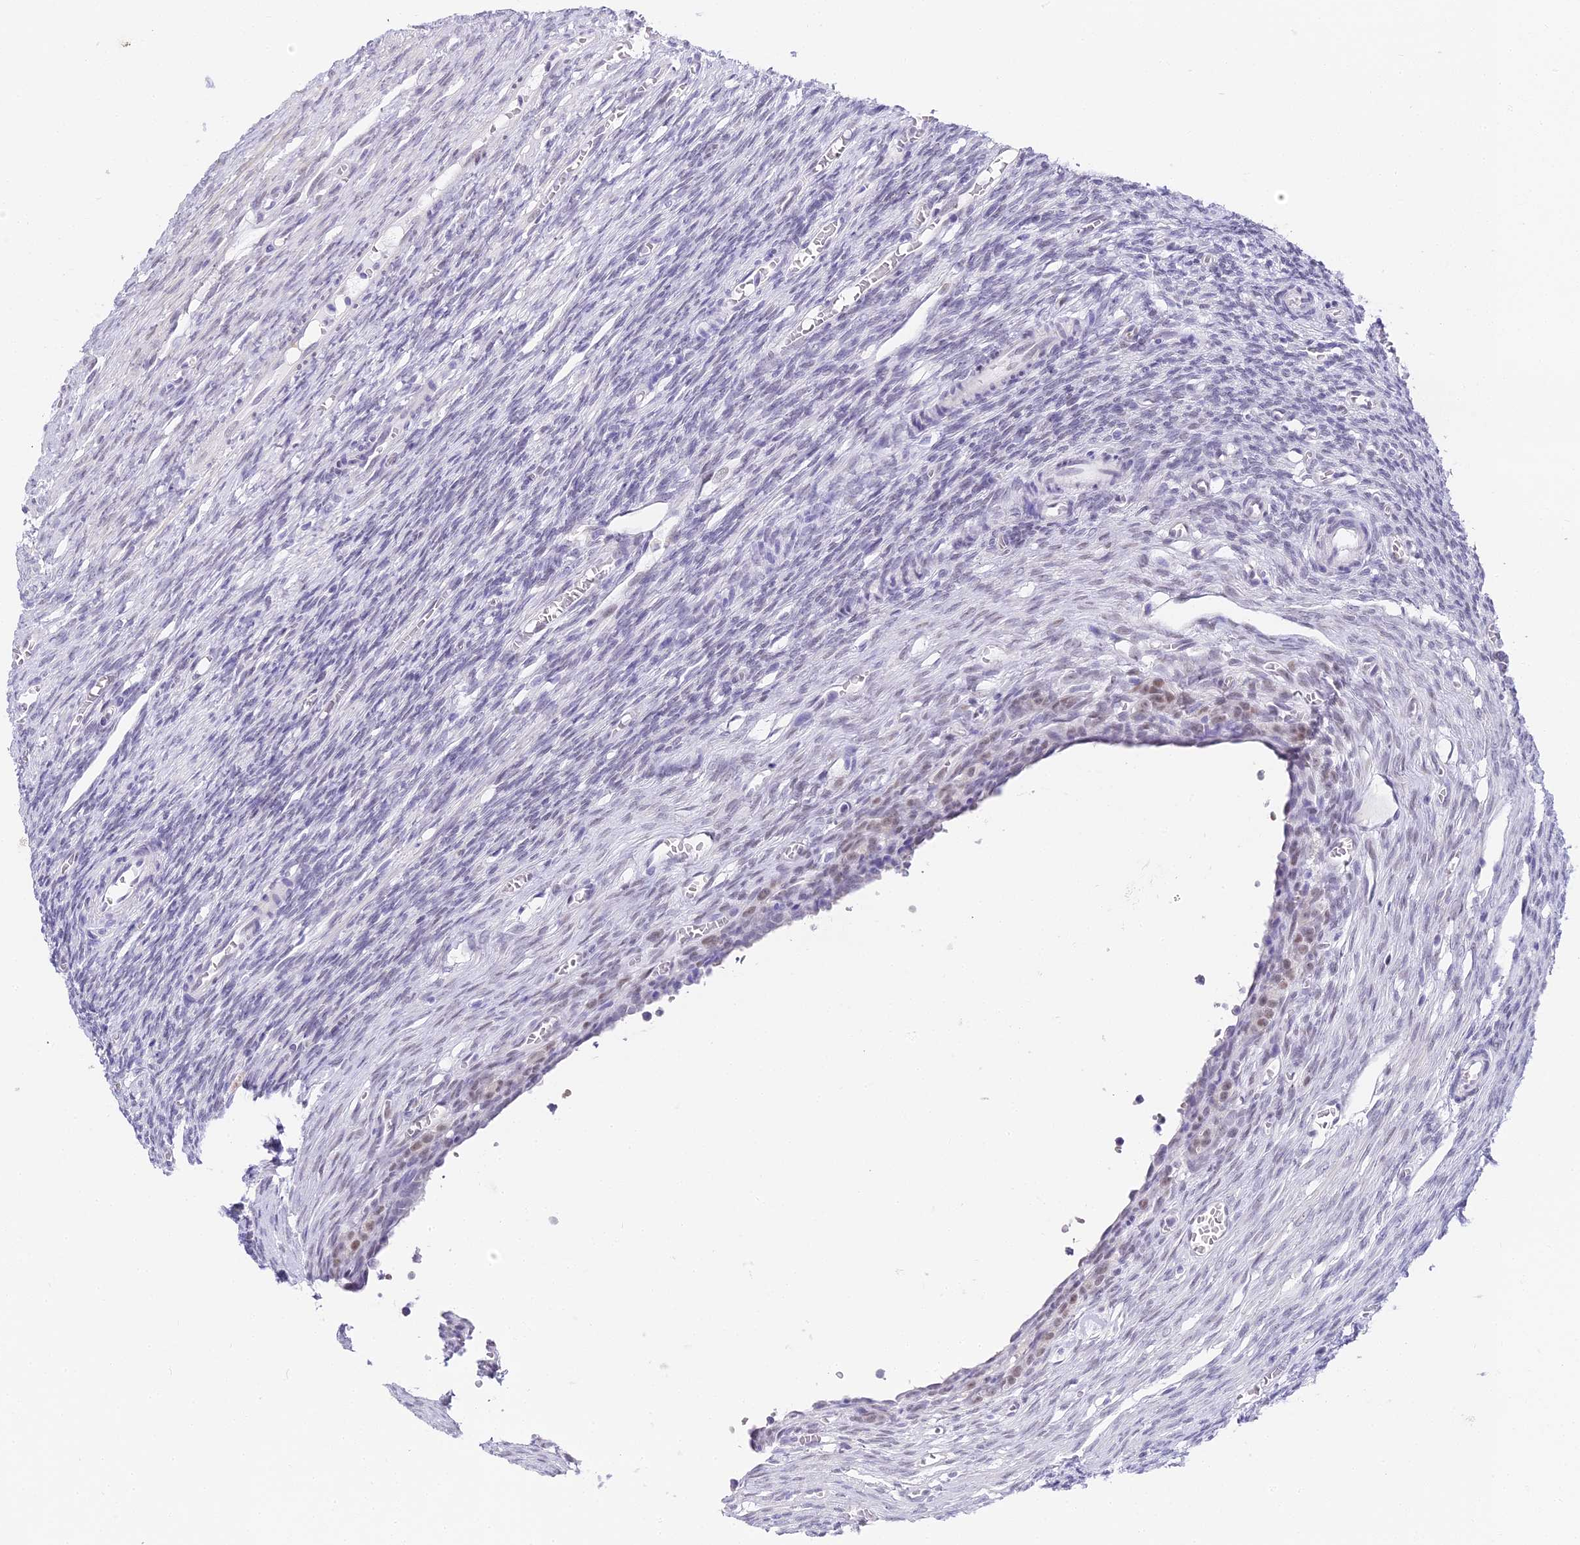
{"staining": {"intensity": "negative", "quantity": "none", "location": "none"}, "tissue": "ovary", "cell_type": "Ovarian stroma cells", "image_type": "normal", "snomed": [{"axis": "morphology", "description": "Normal tissue, NOS"}, {"axis": "topography", "description": "Ovary"}], "caption": "This image is of benign ovary stained with immunohistochemistry to label a protein in brown with the nuclei are counter-stained blue. There is no positivity in ovarian stroma cells.", "gene": "ABHD14A", "patient": {"sex": "female", "age": 27}}